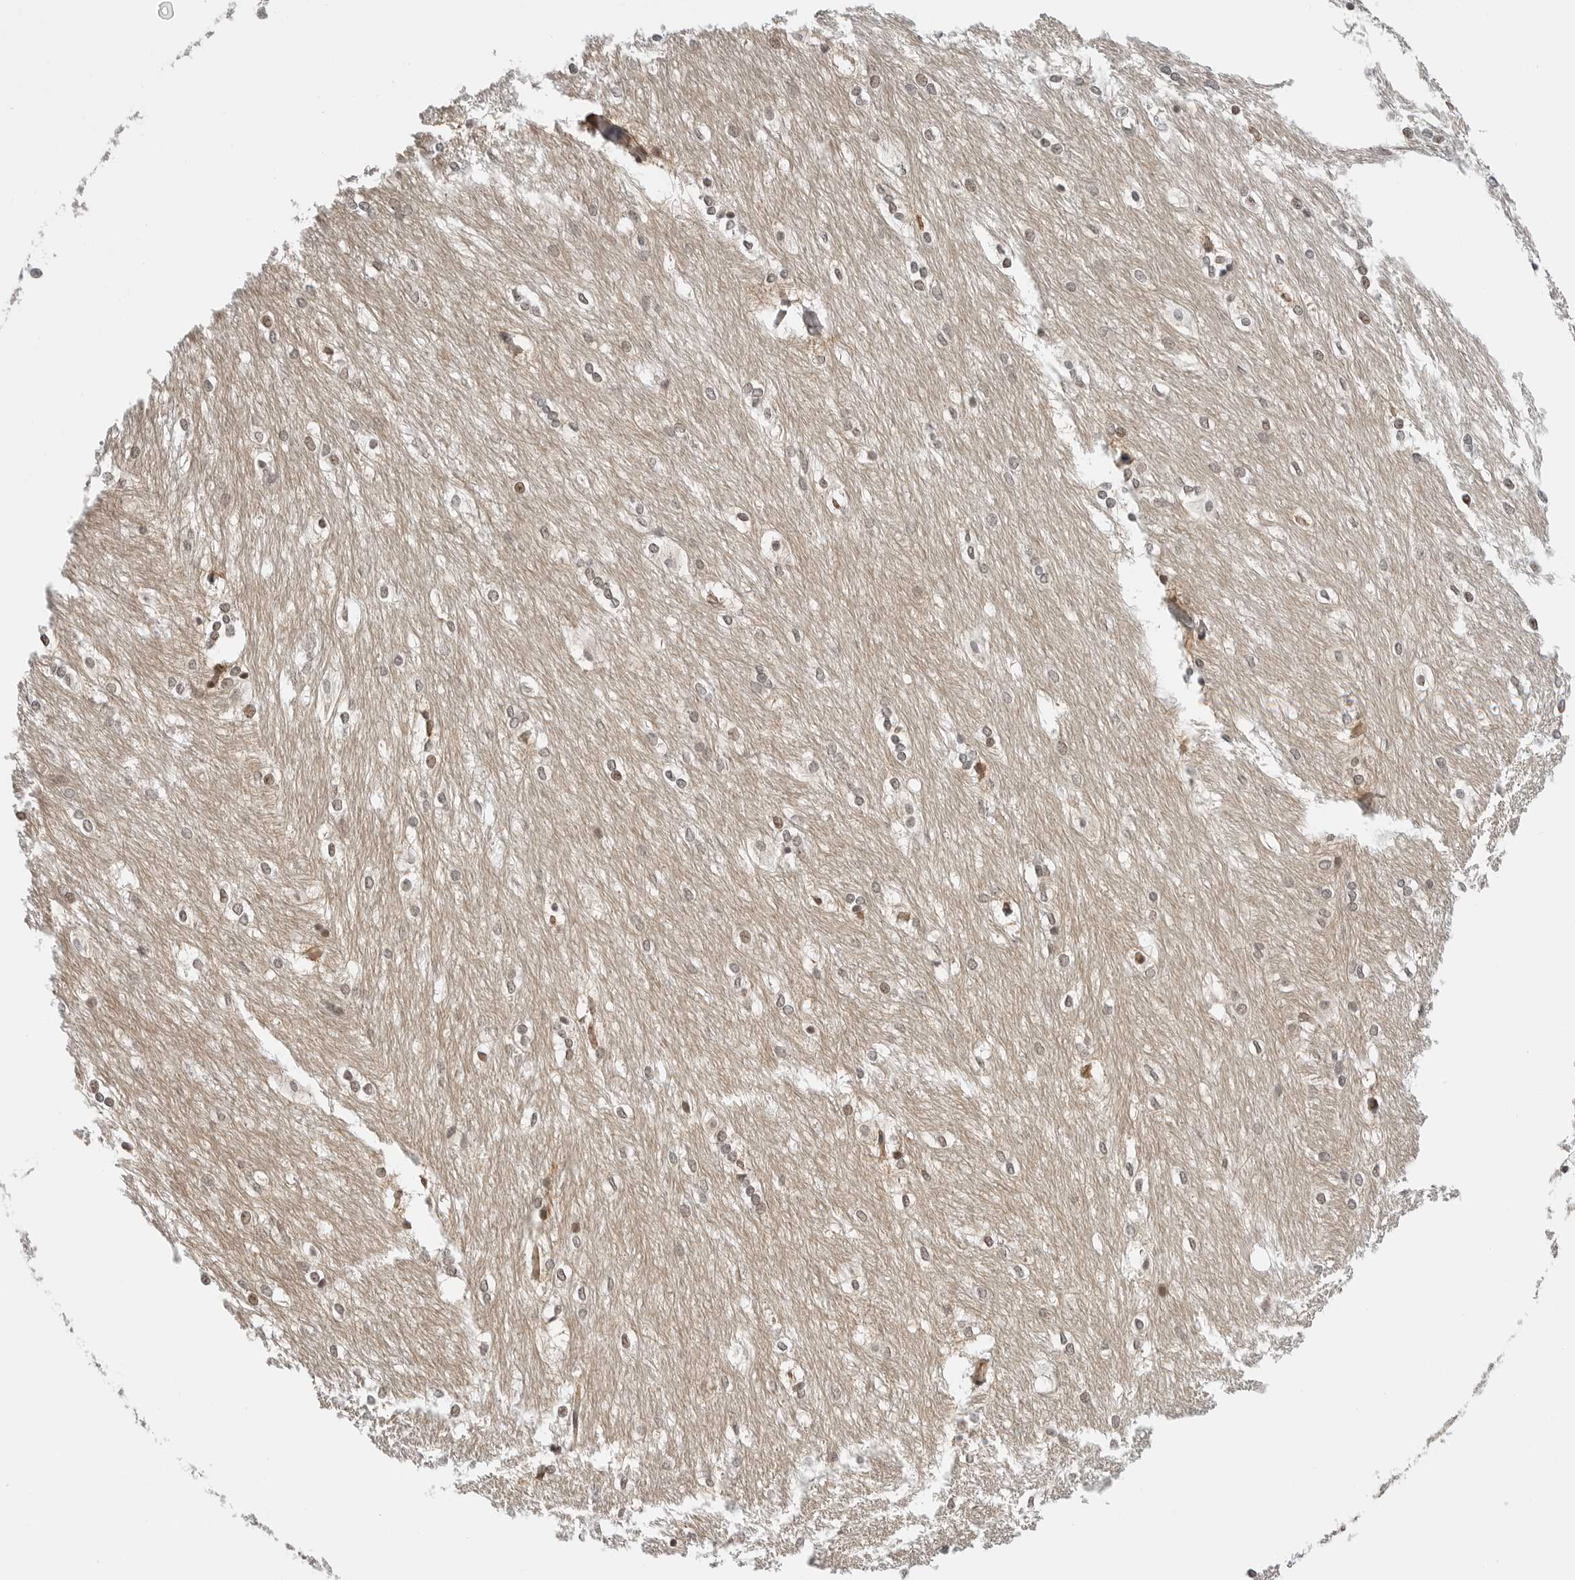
{"staining": {"intensity": "moderate", "quantity": "<25%", "location": "nuclear"}, "tissue": "caudate", "cell_type": "Glial cells", "image_type": "normal", "snomed": [{"axis": "morphology", "description": "Normal tissue, NOS"}, {"axis": "topography", "description": "Lateral ventricle wall"}], "caption": "Immunohistochemical staining of normal human caudate shows <25% levels of moderate nuclear protein positivity in approximately <25% of glial cells. (brown staining indicates protein expression, while blue staining denotes nuclei).", "gene": "TSEN2", "patient": {"sex": "female", "age": 19}}